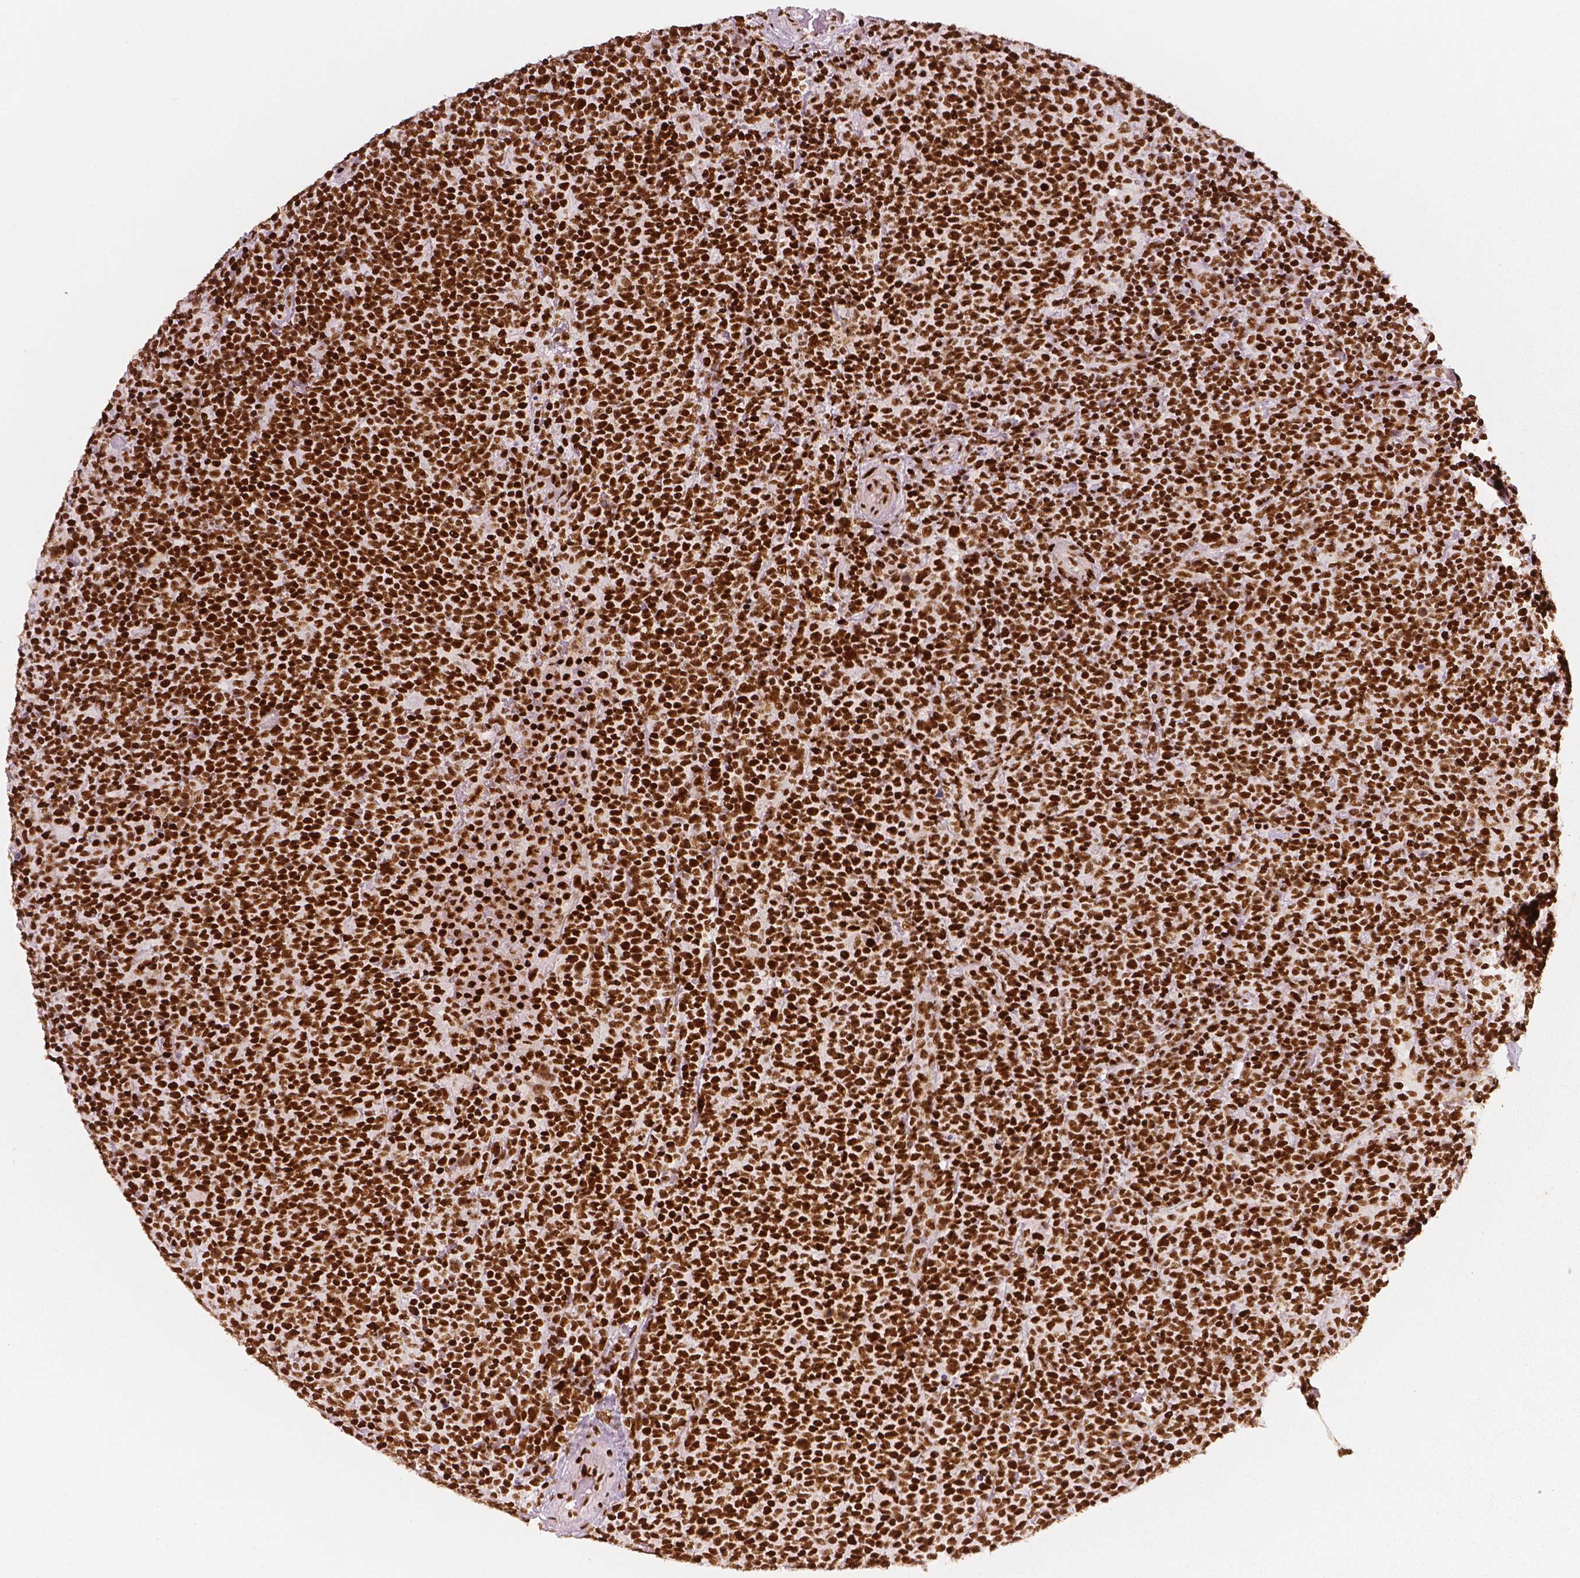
{"staining": {"intensity": "strong", "quantity": ">75%", "location": "nuclear"}, "tissue": "lymphoma", "cell_type": "Tumor cells", "image_type": "cancer", "snomed": [{"axis": "morphology", "description": "Malignant lymphoma, non-Hodgkin's type, High grade"}, {"axis": "topography", "description": "Lymph node"}], "caption": "Malignant lymphoma, non-Hodgkin's type (high-grade) stained for a protein (brown) displays strong nuclear positive staining in approximately >75% of tumor cells.", "gene": "BRD4", "patient": {"sex": "male", "age": 61}}